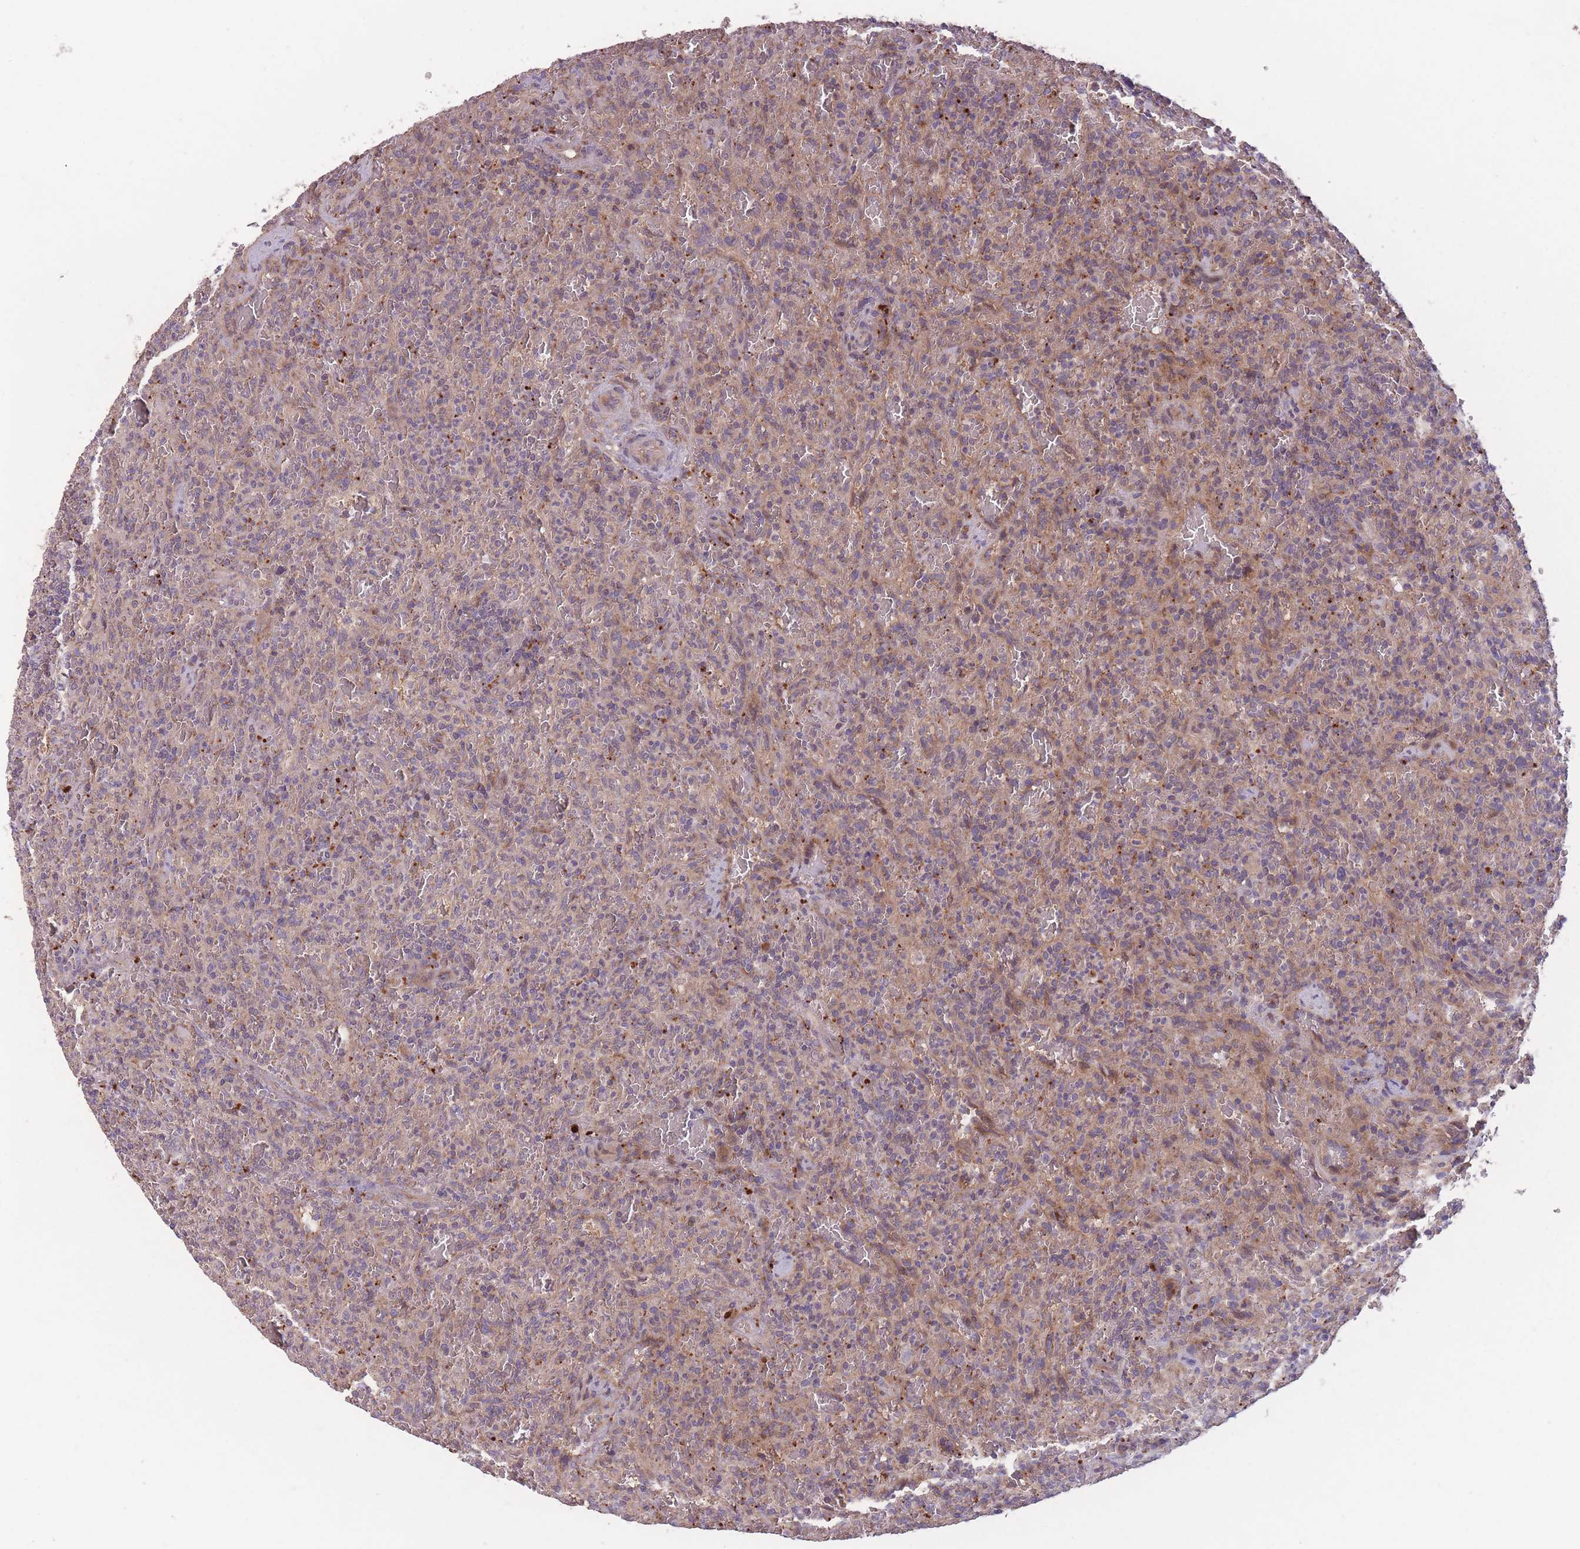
{"staining": {"intensity": "moderate", "quantity": "<25%", "location": "cytoplasmic/membranous"}, "tissue": "lymphoma", "cell_type": "Tumor cells", "image_type": "cancer", "snomed": [{"axis": "morphology", "description": "Malignant lymphoma, non-Hodgkin's type, Low grade"}, {"axis": "topography", "description": "Spleen"}], "caption": "Immunohistochemistry staining of low-grade malignant lymphoma, non-Hodgkin's type, which shows low levels of moderate cytoplasmic/membranous expression in approximately <25% of tumor cells indicating moderate cytoplasmic/membranous protein expression. The staining was performed using DAB (3,3'-diaminobenzidine) (brown) for protein detection and nuclei were counterstained in hematoxylin (blue).", "gene": "ITPKC", "patient": {"sex": "female", "age": 64}}